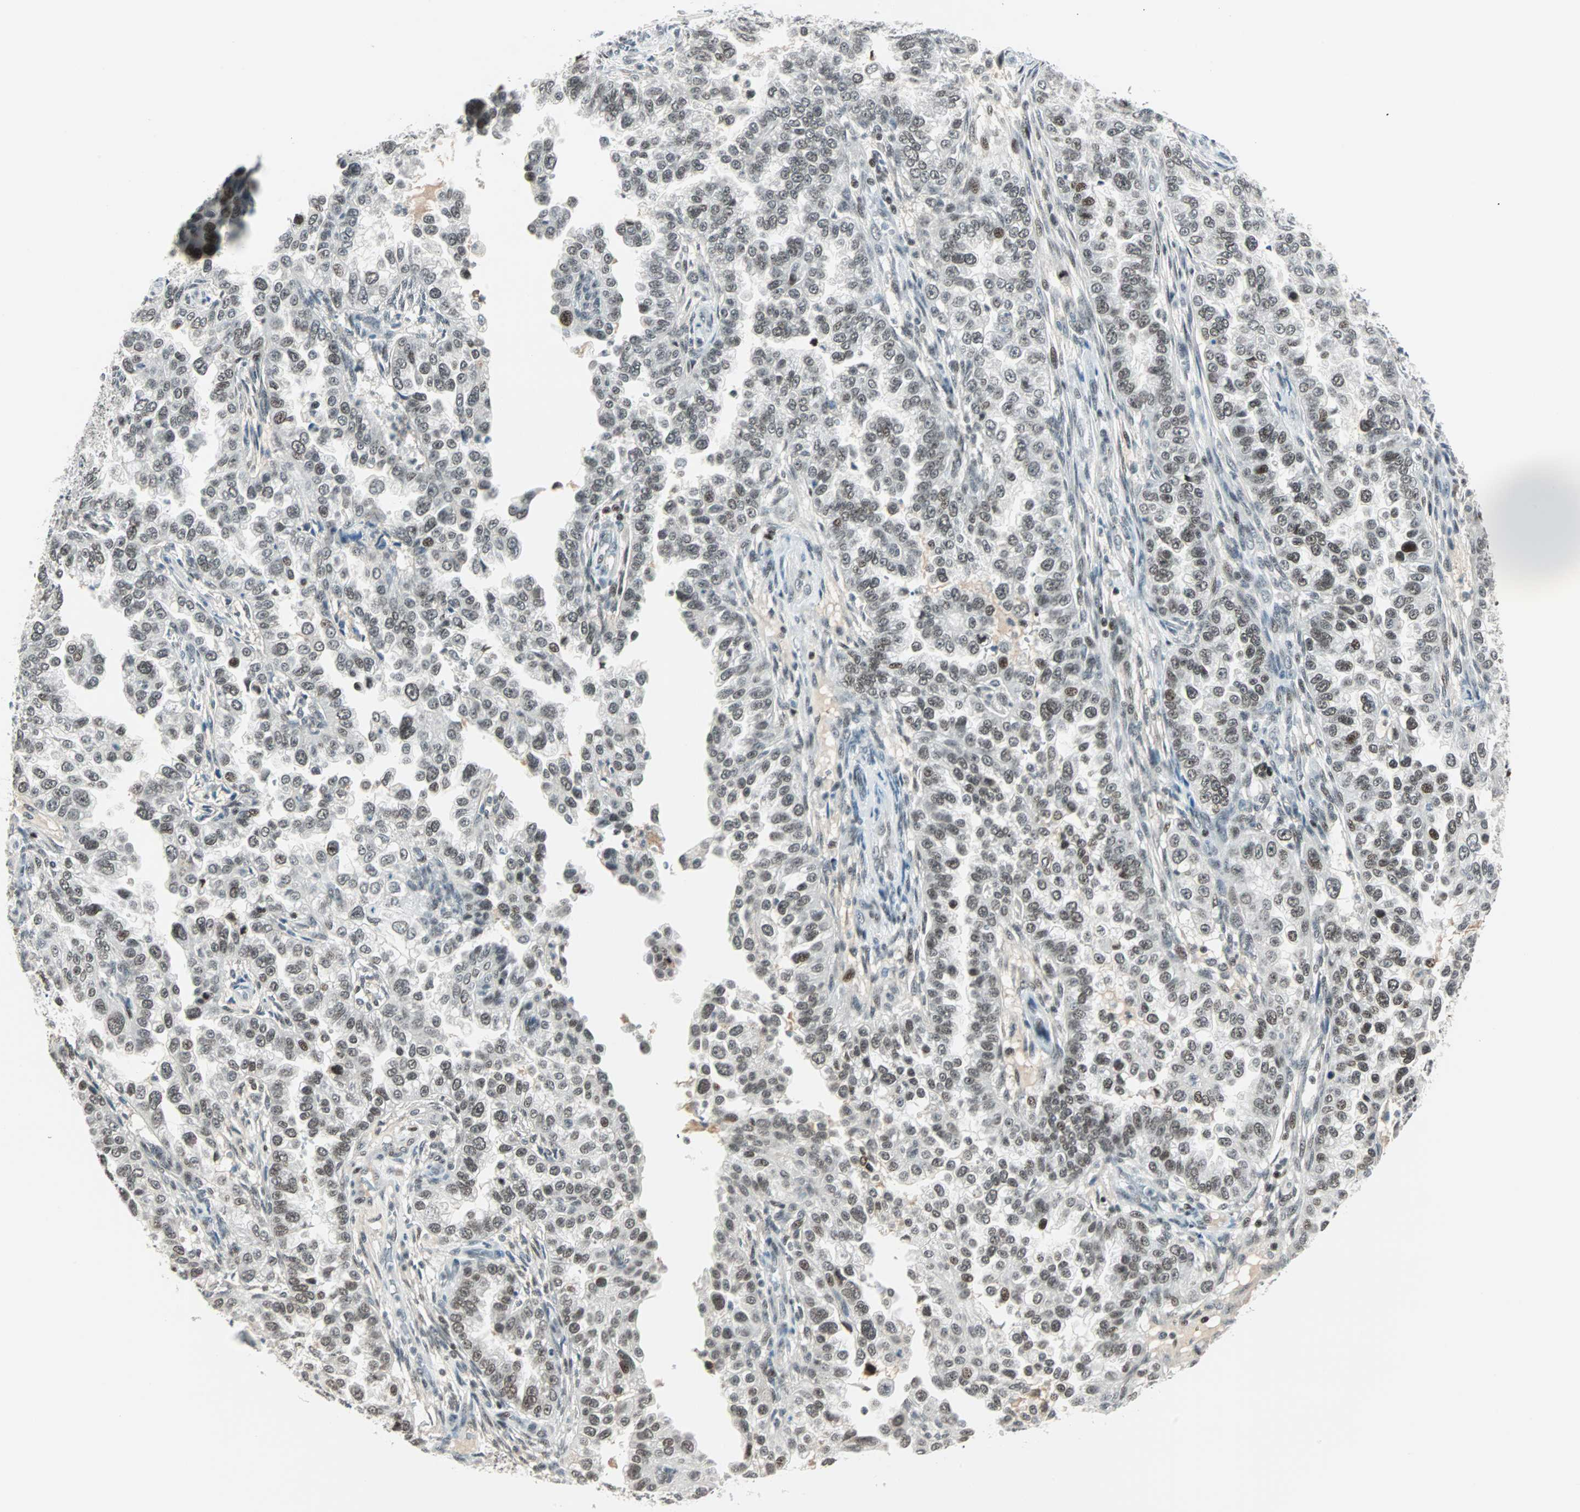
{"staining": {"intensity": "moderate", "quantity": ">75%", "location": "nuclear"}, "tissue": "endometrial cancer", "cell_type": "Tumor cells", "image_type": "cancer", "snomed": [{"axis": "morphology", "description": "Adenocarcinoma, NOS"}, {"axis": "topography", "description": "Endometrium"}], "caption": "Human endometrial cancer (adenocarcinoma) stained for a protein (brown) shows moderate nuclear positive staining in approximately >75% of tumor cells.", "gene": "SIN3A", "patient": {"sex": "female", "age": 85}}